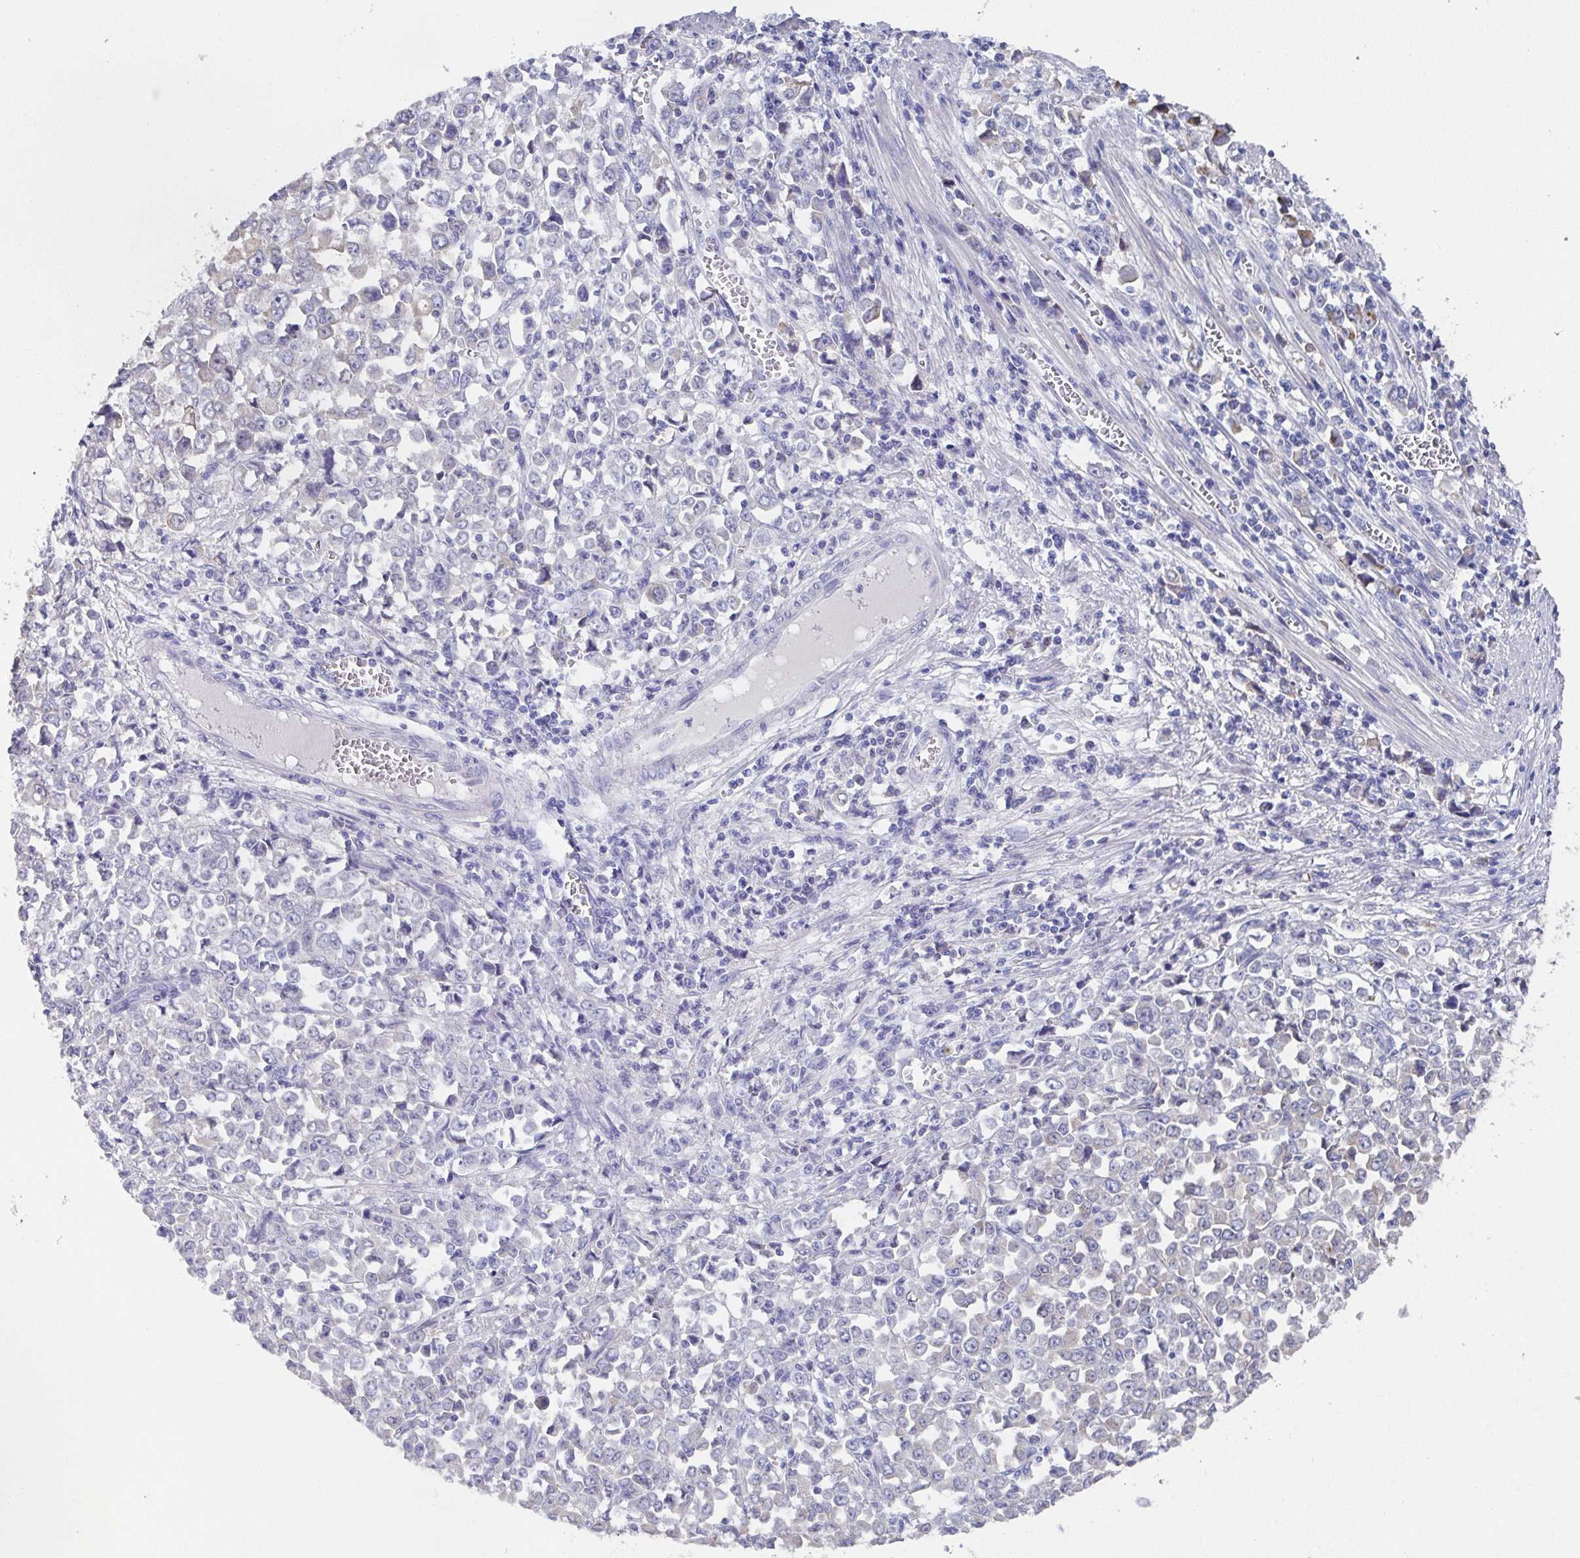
{"staining": {"intensity": "negative", "quantity": "none", "location": "none"}, "tissue": "stomach cancer", "cell_type": "Tumor cells", "image_type": "cancer", "snomed": [{"axis": "morphology", "description": "Adenocarcinoma, NOS"}, {"axis": "topography", "description": "Stomach, upper"}], "caption": "The immunohistochemistry (IHC) micrograph has no significant staining in tumor cells of stomach cancer (adenocarcinoma) tissue.", "gene": "SSC4D", "patient": {"sex": "male", "age": 70}}